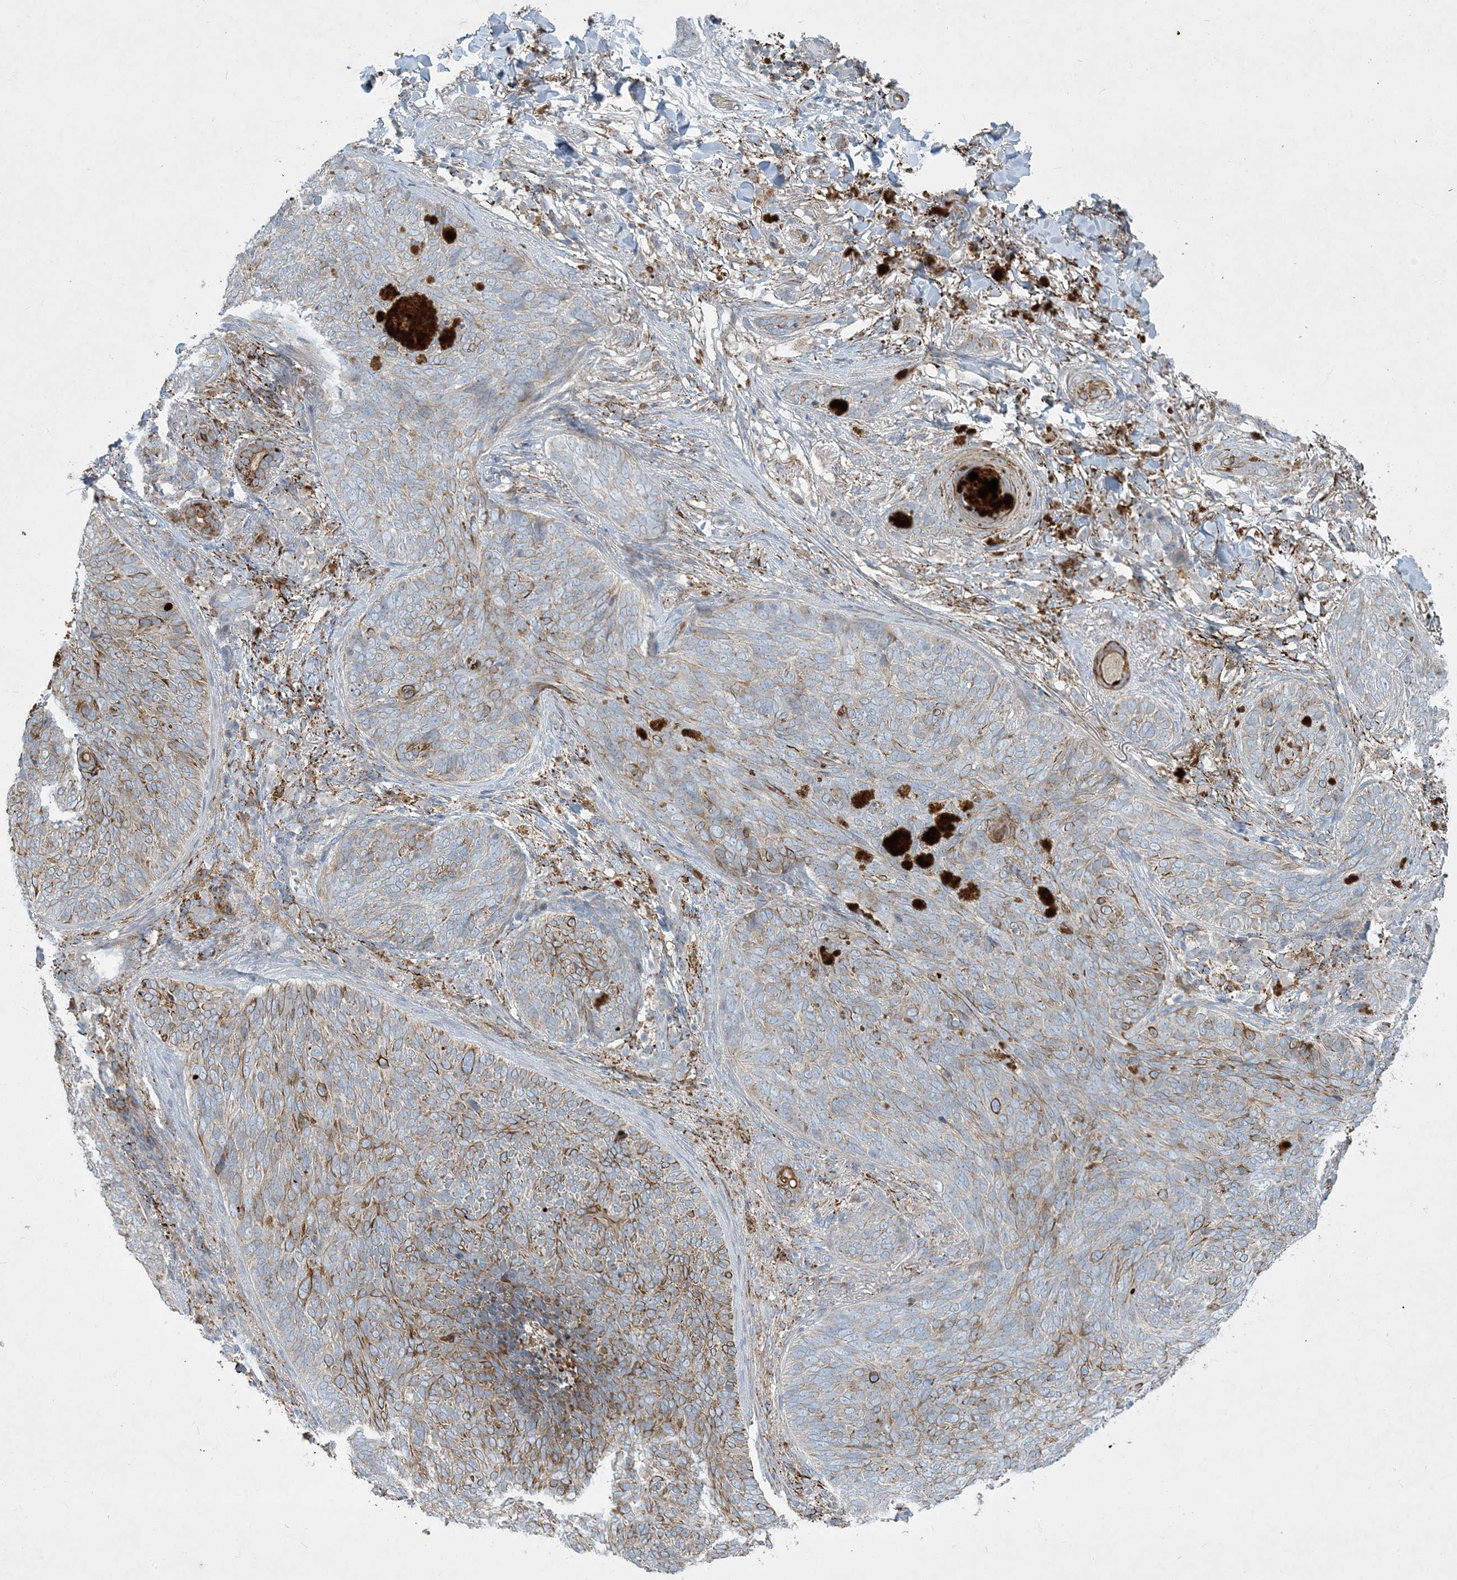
{"staining": {"intensity": "moderate", "quantity": "25%-75%", "location": "cytoplasmic/membranous"}, "tissue": "skin cancer", "cell_type": "Tumor cells", "image_type": "cancer", "snomed": [{"axis": "morphology", "description": "Basal cell carcinoma"}, {"axis": "topography", "description": "Skin"}], "caption": "Skin cancer stained with DAB (3,3'-diaminobenzidine) immunohistochemistry demonstrates medium levels of moderate cytoplasmic/membranous staining in approximately 25%-75% of tumor cells.", "gene": "LTN1", "patient": {"sex": "male", "age": 85}}